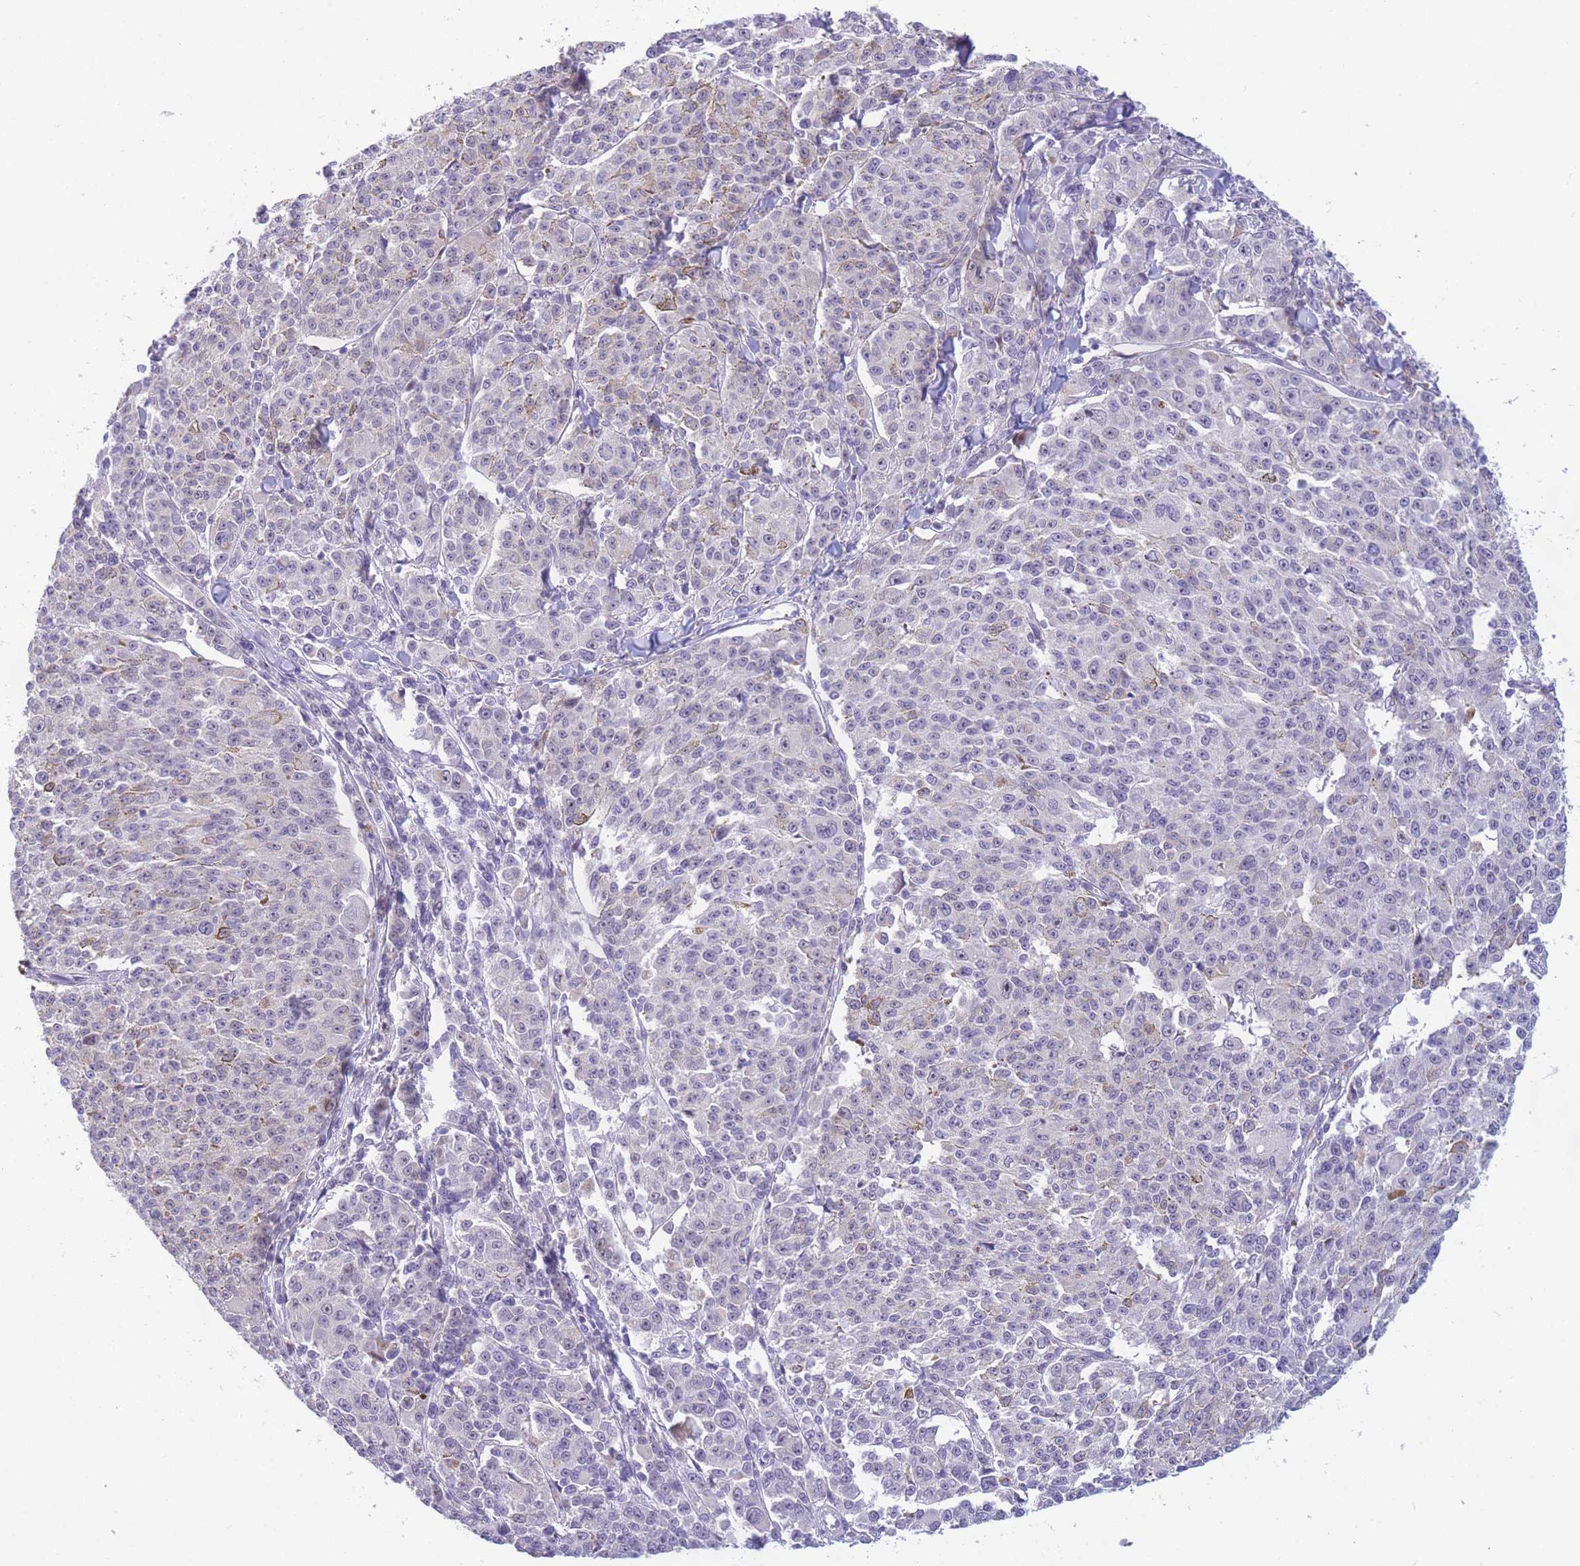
{"staining": {"intensity": "weak", "quantity": "<25%", "location": "cytoplasmic/membranous"}, "tissue": "melanoma", "cell_type": "Tumor cells", "image_type": "cancer", "snomed": [{"axis": "morphology", "description": "Malignant melanoma, NOS"}, {"axis": "topography", "description": "Skin"}], "caption": "Immunohistochemistry (IHC) image of human melanoma stained for a protein (brown), which shows no staining in tumor cells.", "gene": "DDX49", "patient": {"sex": "female", "age": 52}}